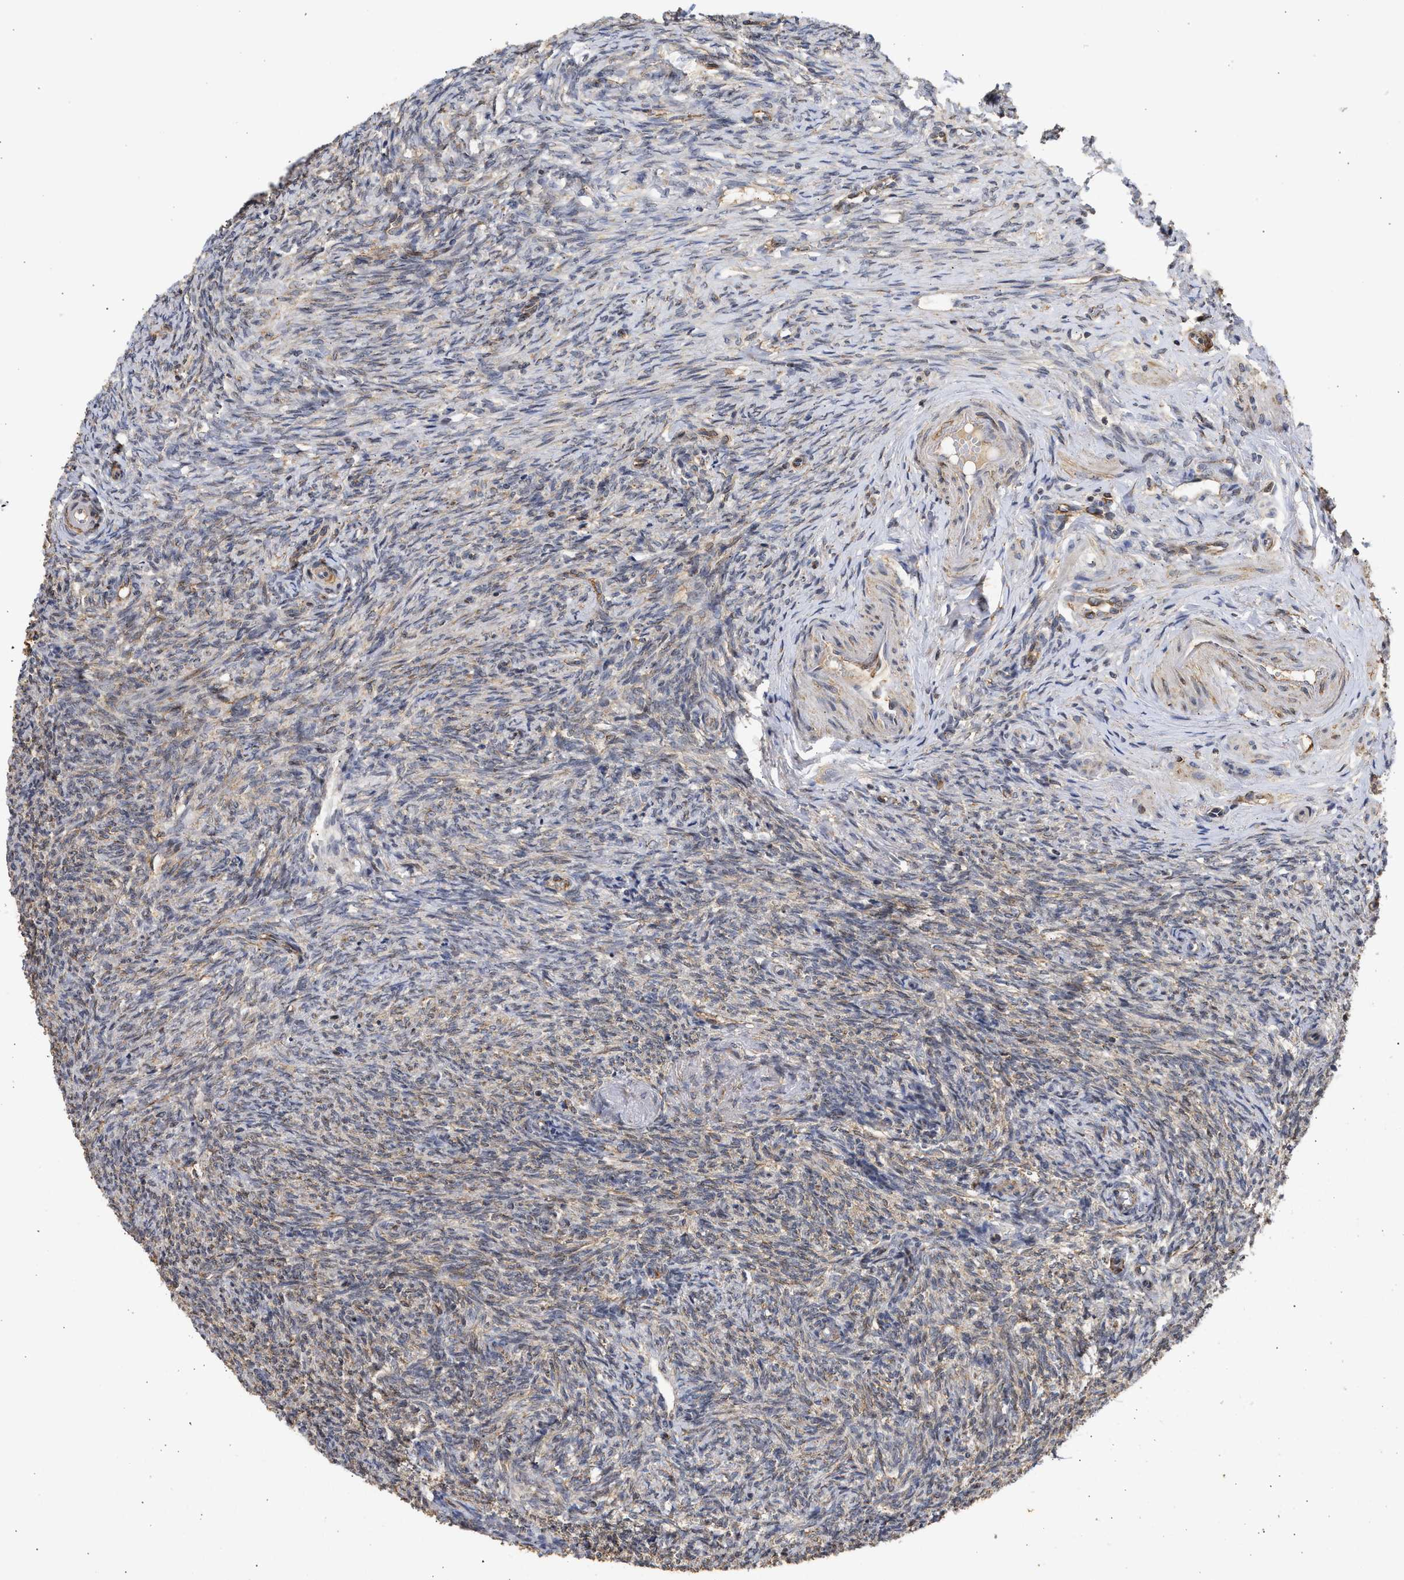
{"staining": {"intensity": "moderate", "quantity": ">75%", "location": "cytoplasmic/membranous"}, "tissue": "ovary", "cell_type": "Follicle cells", "image_type": "normal", "snomed": [{"axis": "morphology", "description": "Normal tissue, NOS"}, {"axis": "topography", "description": "Ovary"}], "caption": "A histopathology image showing moderate cytoplasmic/membranous expression in approximately >75% of follicle cells in benign ovary, as visualized by brown immunohistochemical staining.", "gene": "ENSG00000142539", "patient": {"sex": "female", "age": 41}}